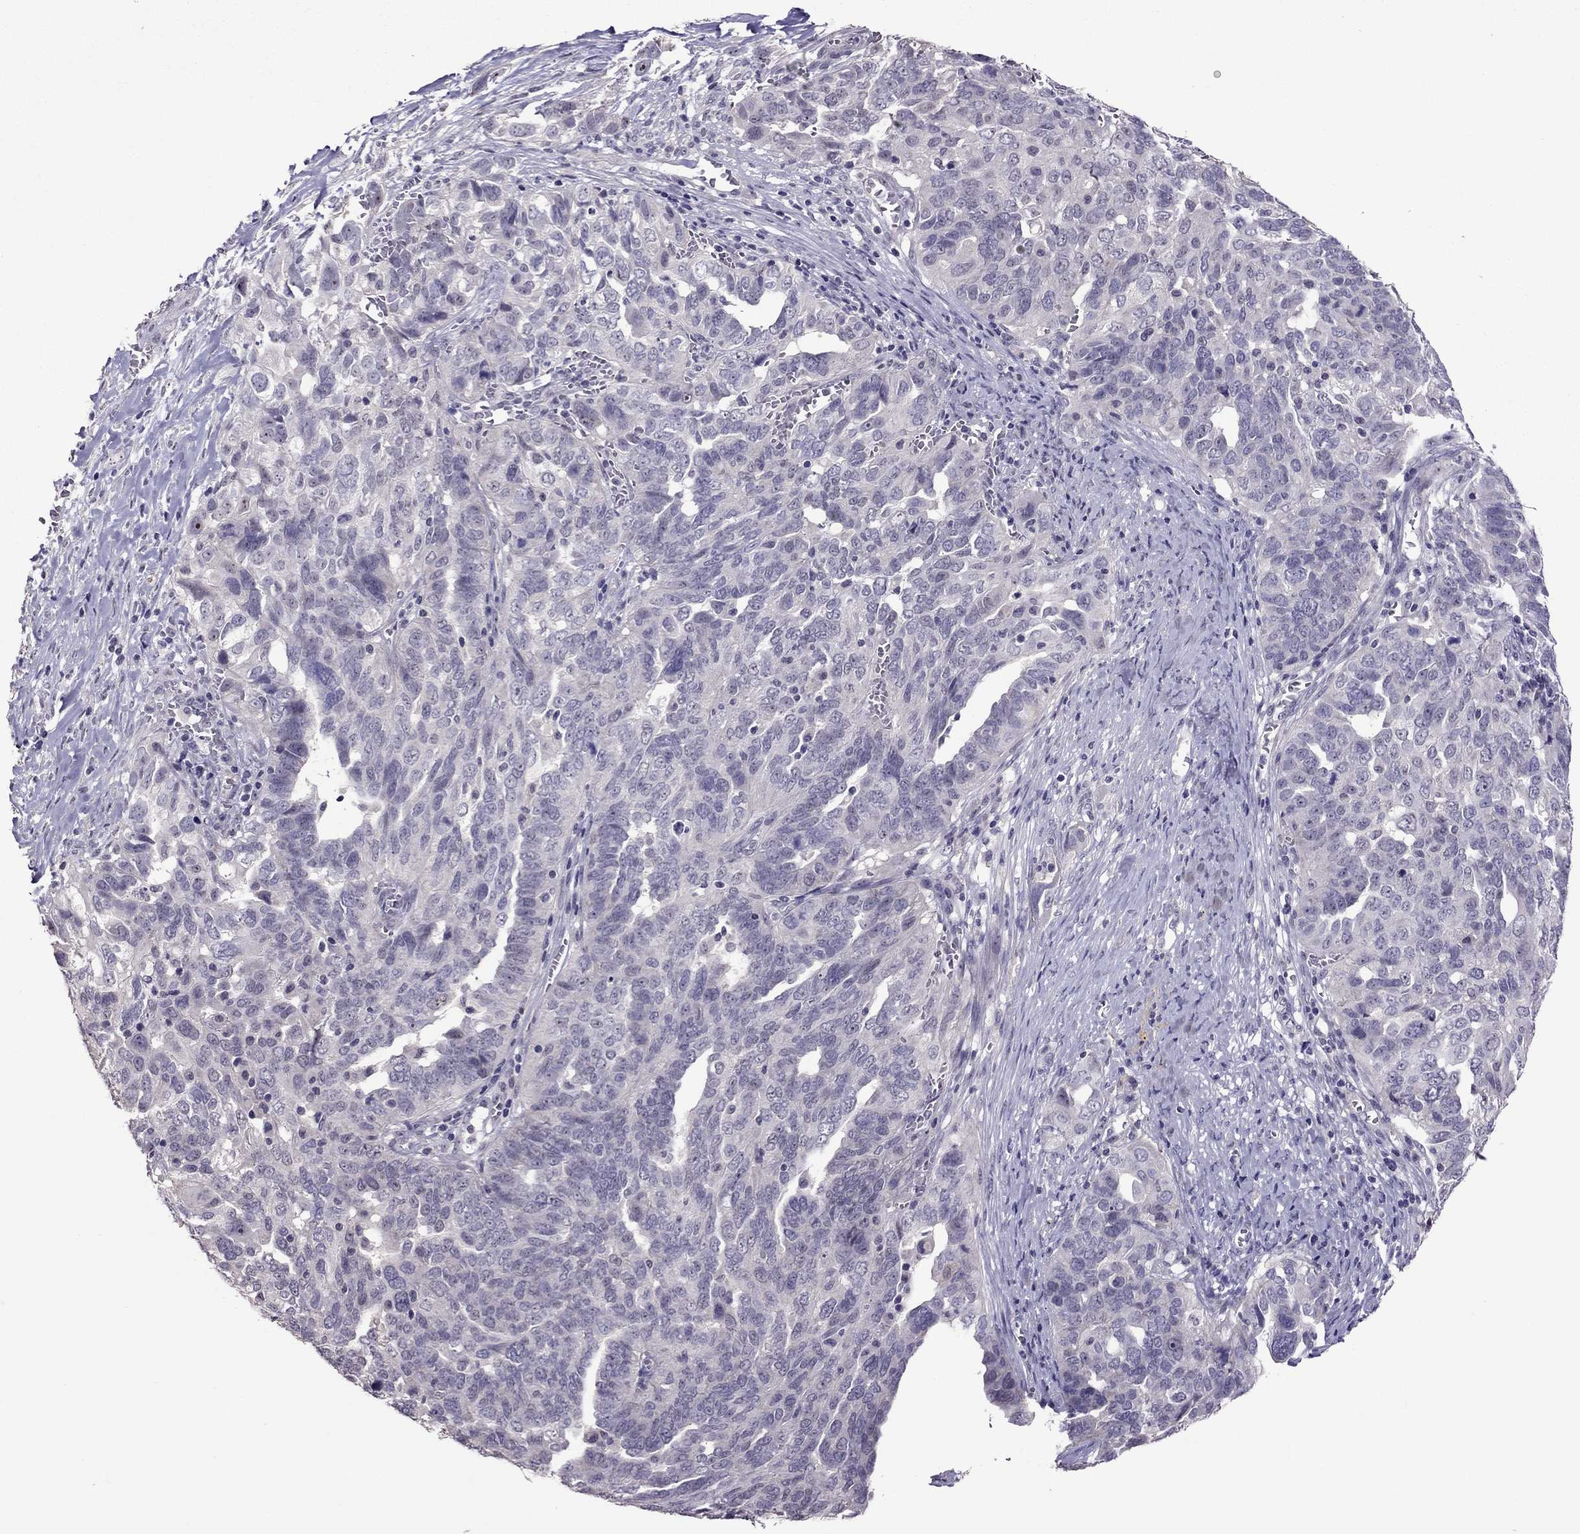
{"staining": {"intensity": "negative", "quantity": "none", "location": "none"}, "tissue": "ovarian cancer", "cell_type": "Tumor cells", "image_type": "cancer", "snomed": [{"axis": "morphology", "description": "Carcinoma, endometroid"}, {"axis": "topography", "description": "Soft tissue"}, {"axis": "topography", "description": "Ovary"}], "caption": "Ovarian endometroid carcinoma stained for a protein using immunohistochemistry (IHC) reveals no staining tumor cells.", "gene": "LRRC46", "patient": {"sex": "female", "age": 52}}